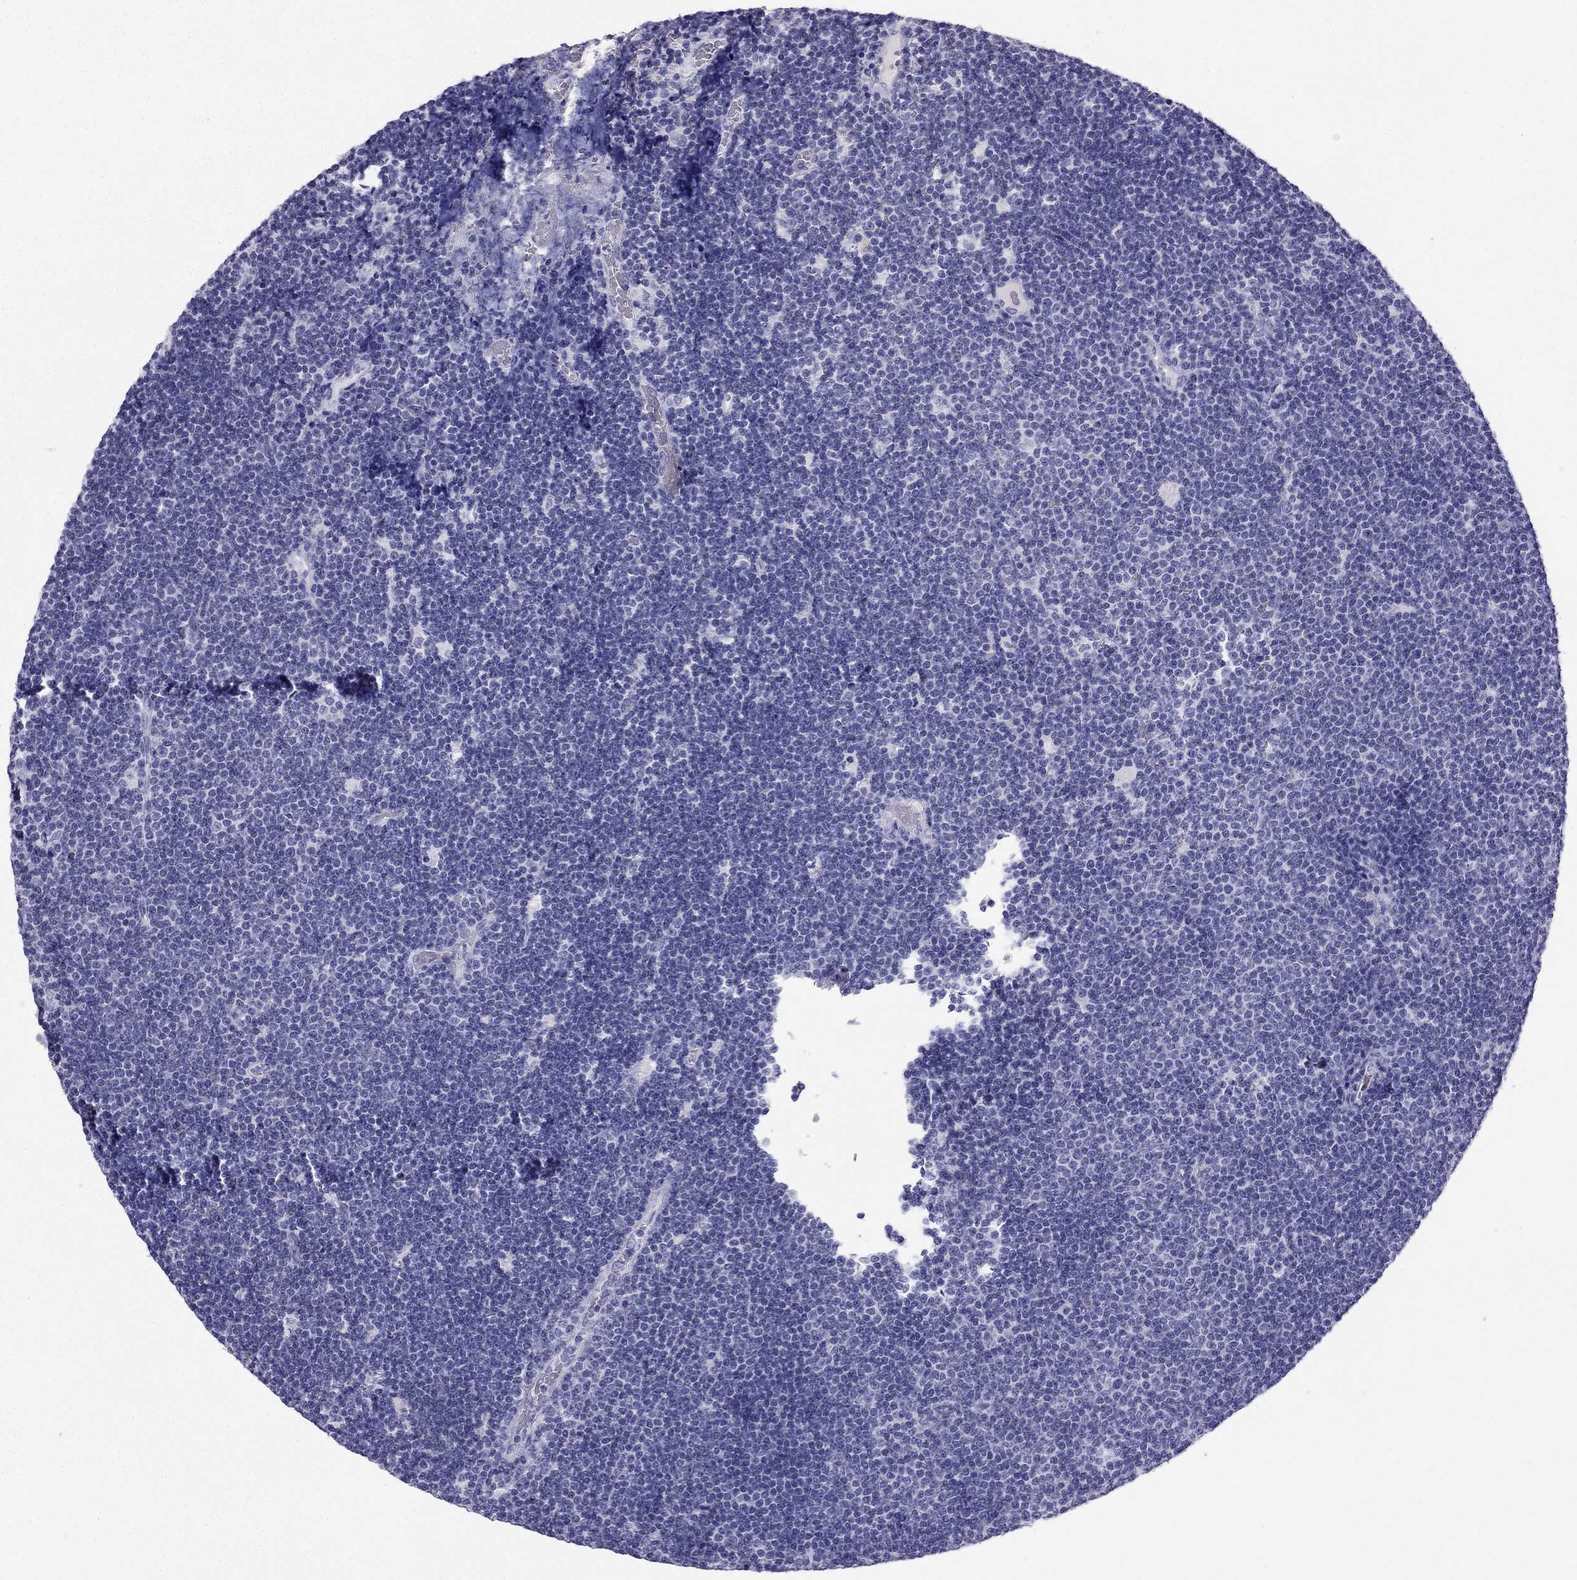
{"staining": {"intensity": "negative", "quantity": "none", "location": "none"}, "tissue": "lymphoma", "cell_type": "Tumor cells", "image_type": "cancer", "snomed": [{"axis": "morphology", "description": "Malignant lymphoma, non-Hodgkin's type, Low grade"}, {"axis": "topography", "description": "Brain"}], "caption": "Low-grade malignant lymphoma, non-Hodgkin's type was stained to show a protein in brown. There is no significant positivity in tumor cells.", "gene": "NPTX1", "patient": {"sex": "female", "age": 66}}